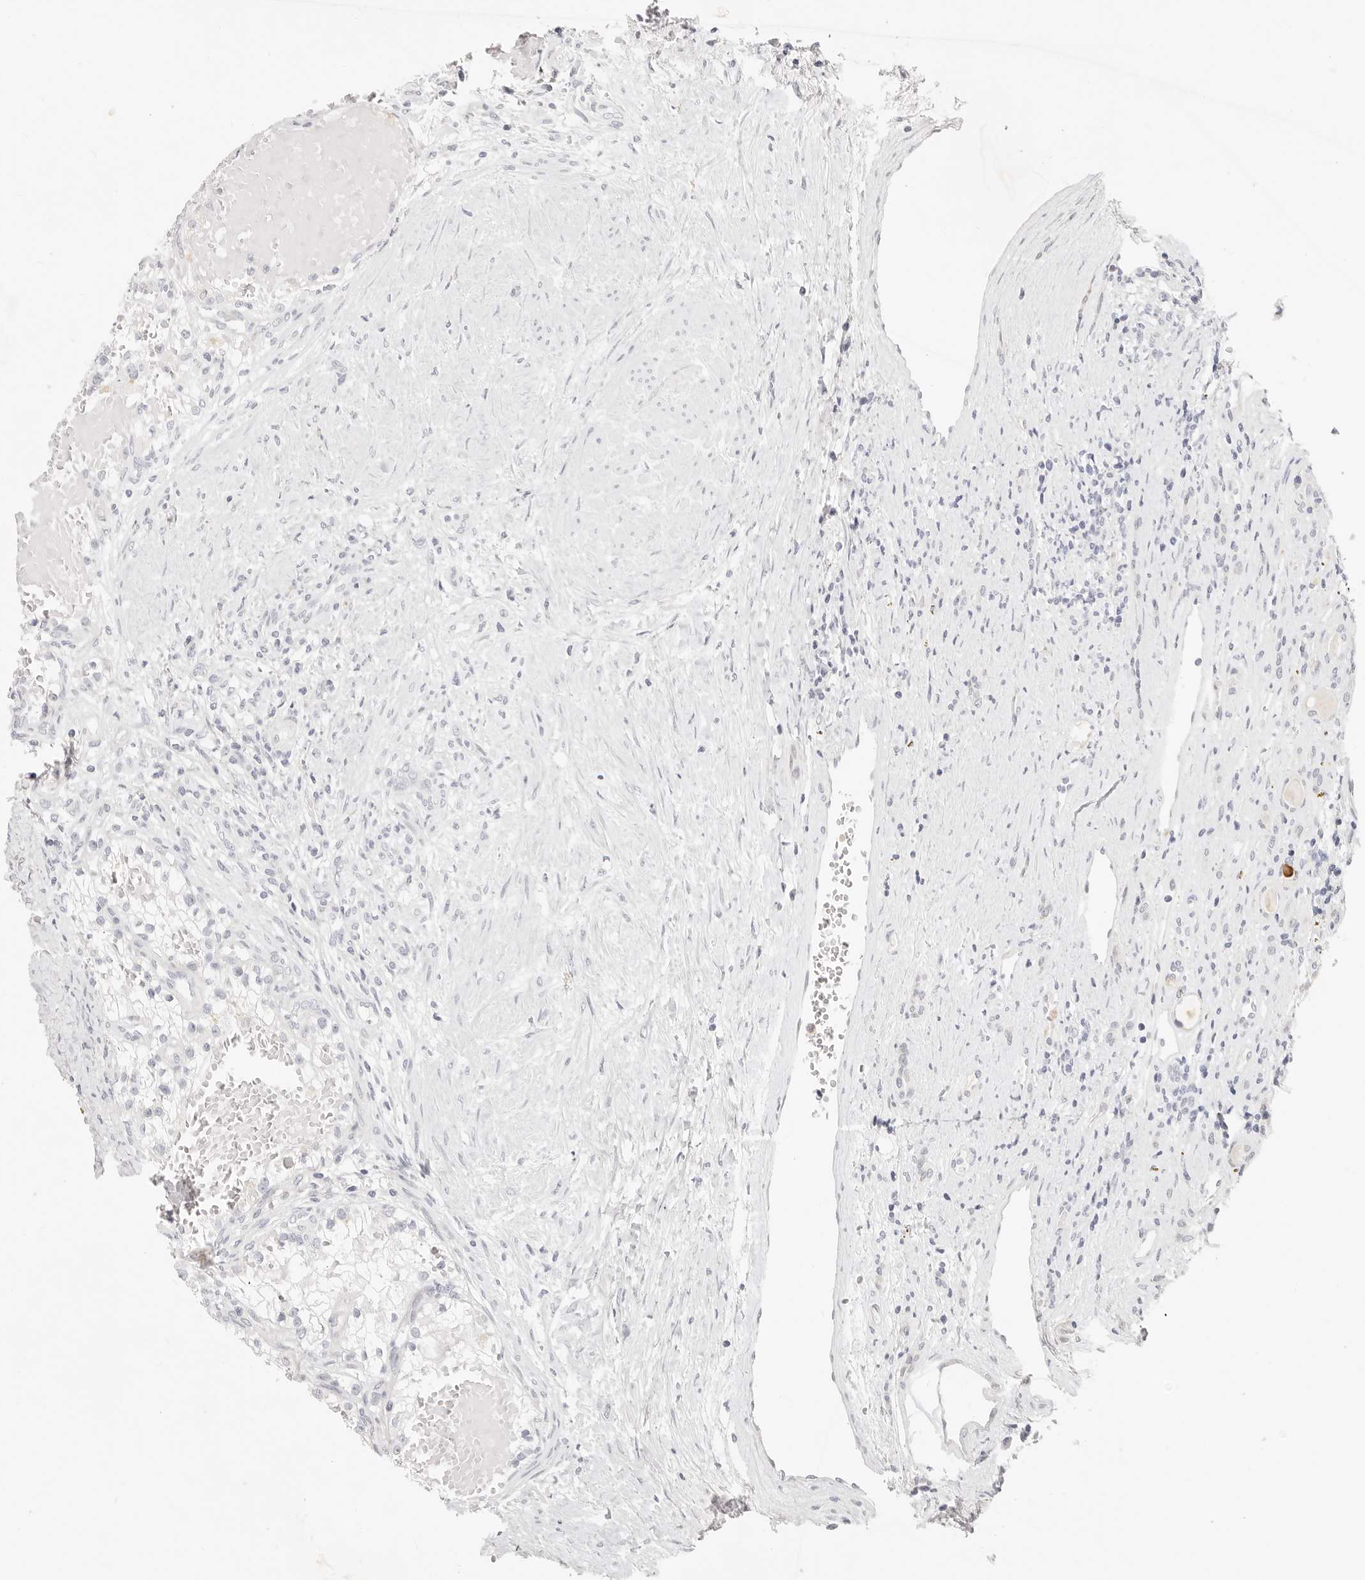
{"staining": {"intensity": "negative", "quantity": "none", "location": "none"}, "tissue": "renal cancer", "cell_type": "Tumor cells", "image_type": "cancer", "snomed": [{"axis": "morphology", "description": "Normal tissue, NOS"}, {"axis": "morphology", "description": "Adenocarcinoma, NOS"}, {"axis": "topography", "description": "Kidney"}], "caption": "There is no significant expression in tumor cells of renal adenocarcinoma.", "gene": "ASCL1", "patient": {"sex": "male", "age": 68}}